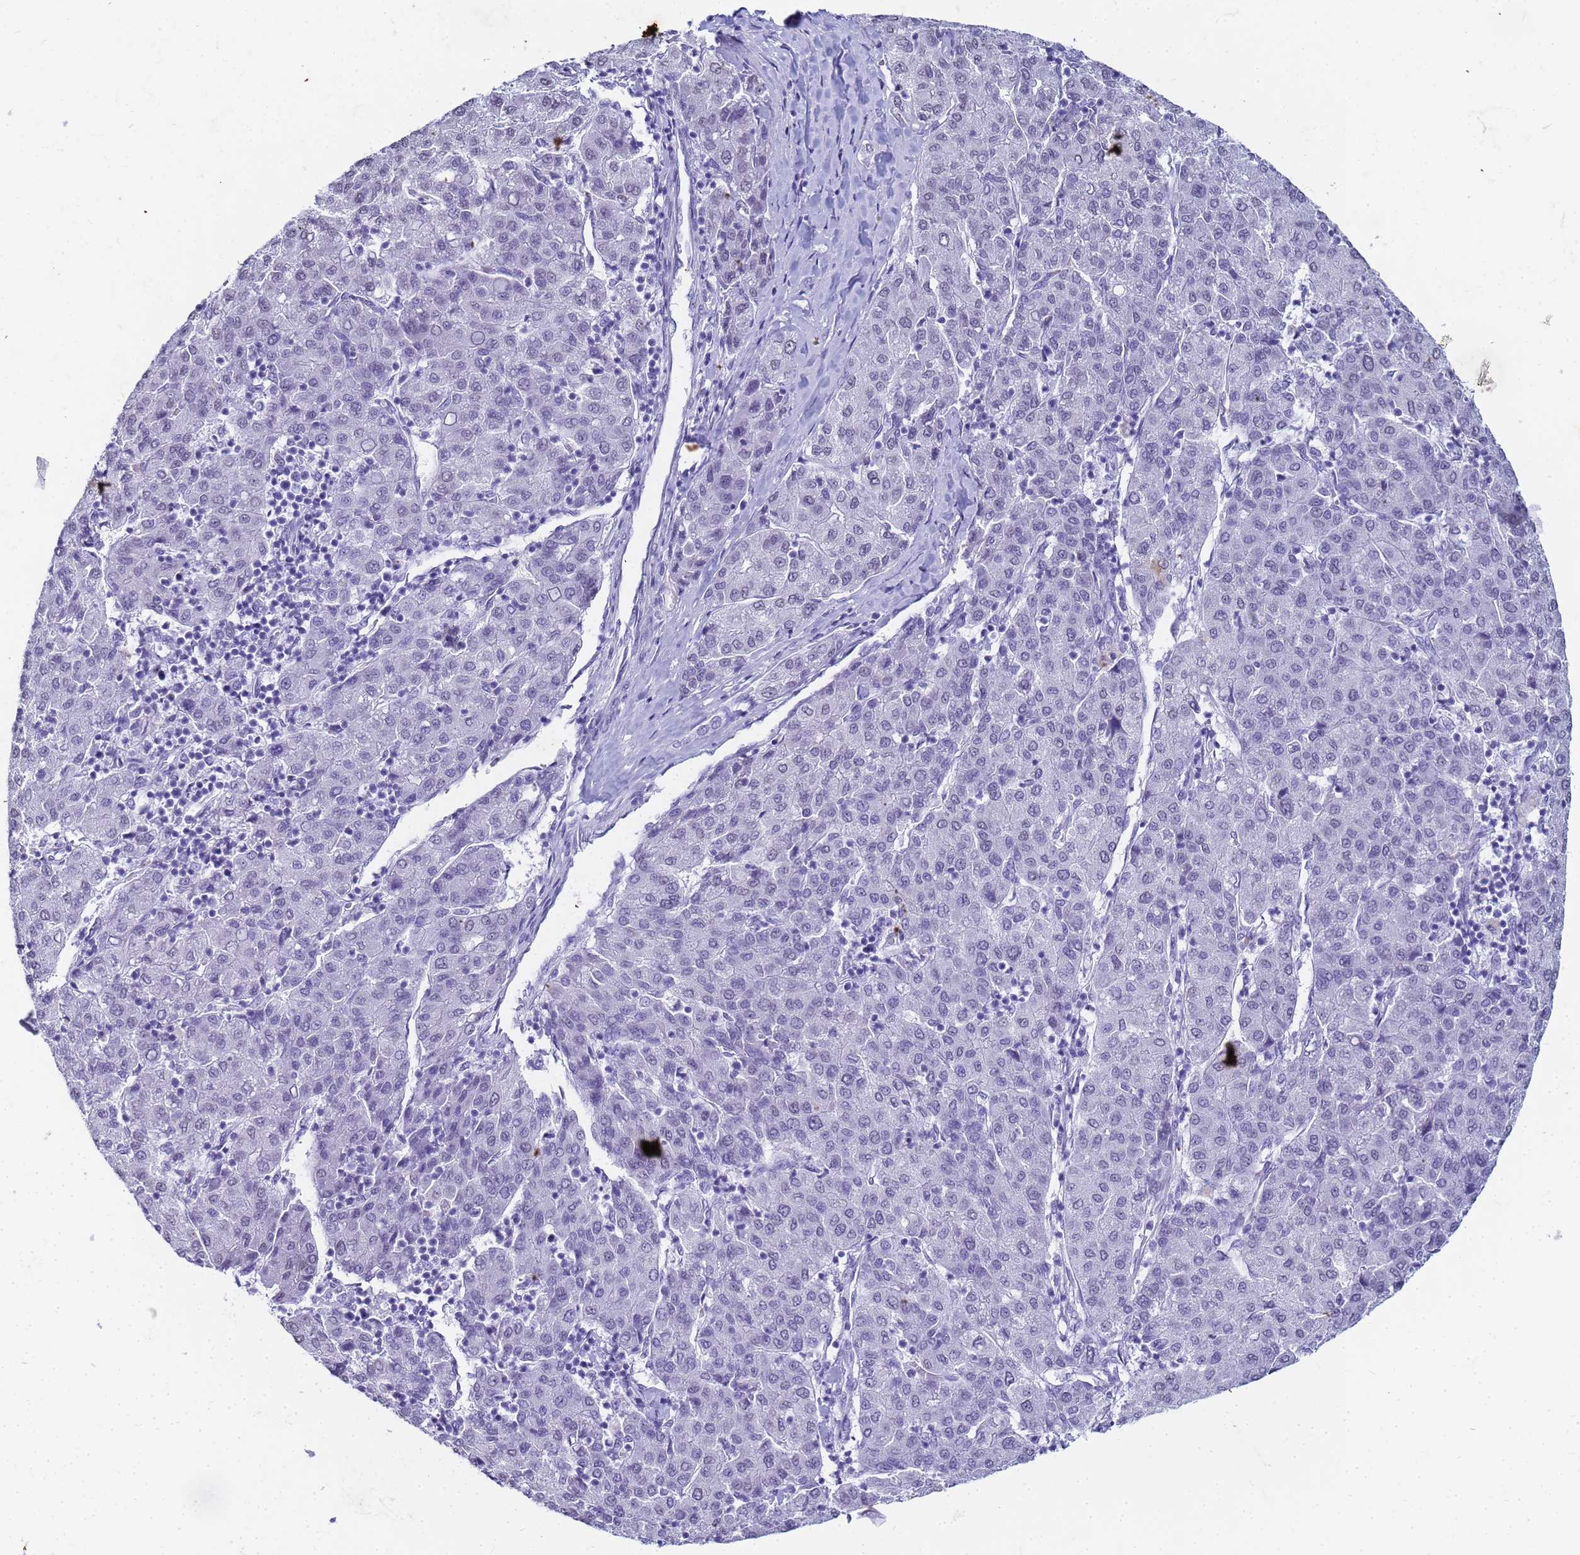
{"staining": {"intensity": "negative", "quantity": "none", "location": "none"}, "tissue": "liver cancer", "cell_type": "Tumor cells", "image_type": "cancer", "snomed": [{"axis": "morphology", "description": "Carcinoma, Hepatocellular, NOS"}, {"axis": "topography", "description": "Liver"}], "caption": "A high-resolution histopathology image shows immunohistochemistry staining of hepatocellular carcinoma (liver), which demonstrates no significant expression in tumor cells.", "gene": "SLC7A9", "patient": {"sex": "male", "age": 65}}